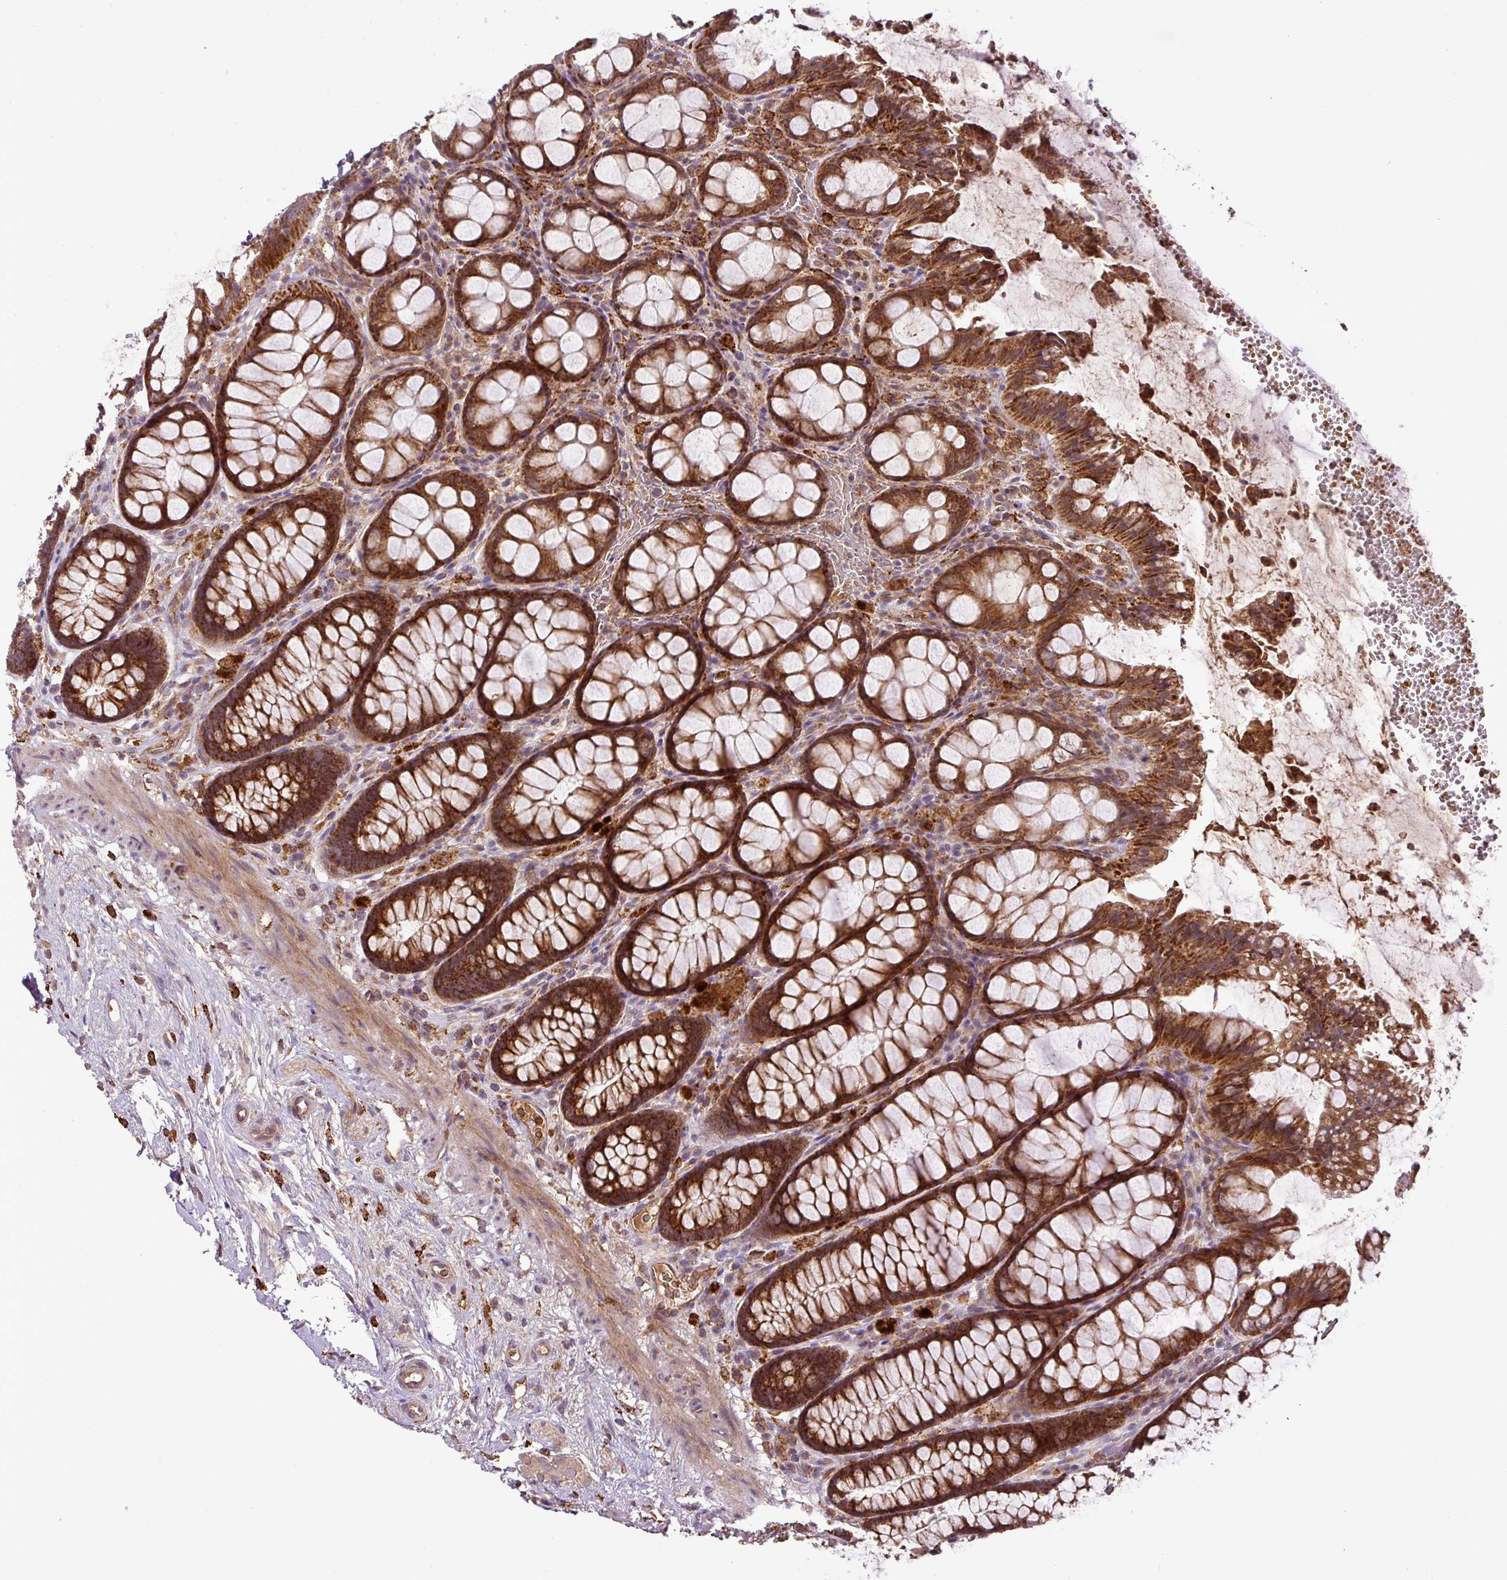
{"staining": {"intensity": "strong", "quantity": ">75%", "location": "cytoplasmic/membranous"}, "tissue": "rectum", "cell_type": "Glandular cells", "image_type": "normal", "snomed": [{"axis": "morphology", "description": "Normal tissue, NOS"}, {"axis": "topography", "description": "Rectum"}], "caption": "Immunohistochemical staining of benign rectum shows high levels of strong cytoplasmic/membranous staining in approximately >75% of glandular cells. The staining was performed using DAB to visualize the protein expression in brown, while the nuclei were stained in blue with hematoxylin (Magnification: 20x).", "gene": "ZNF513", "patient": {"sex": "female", "age": 67}}